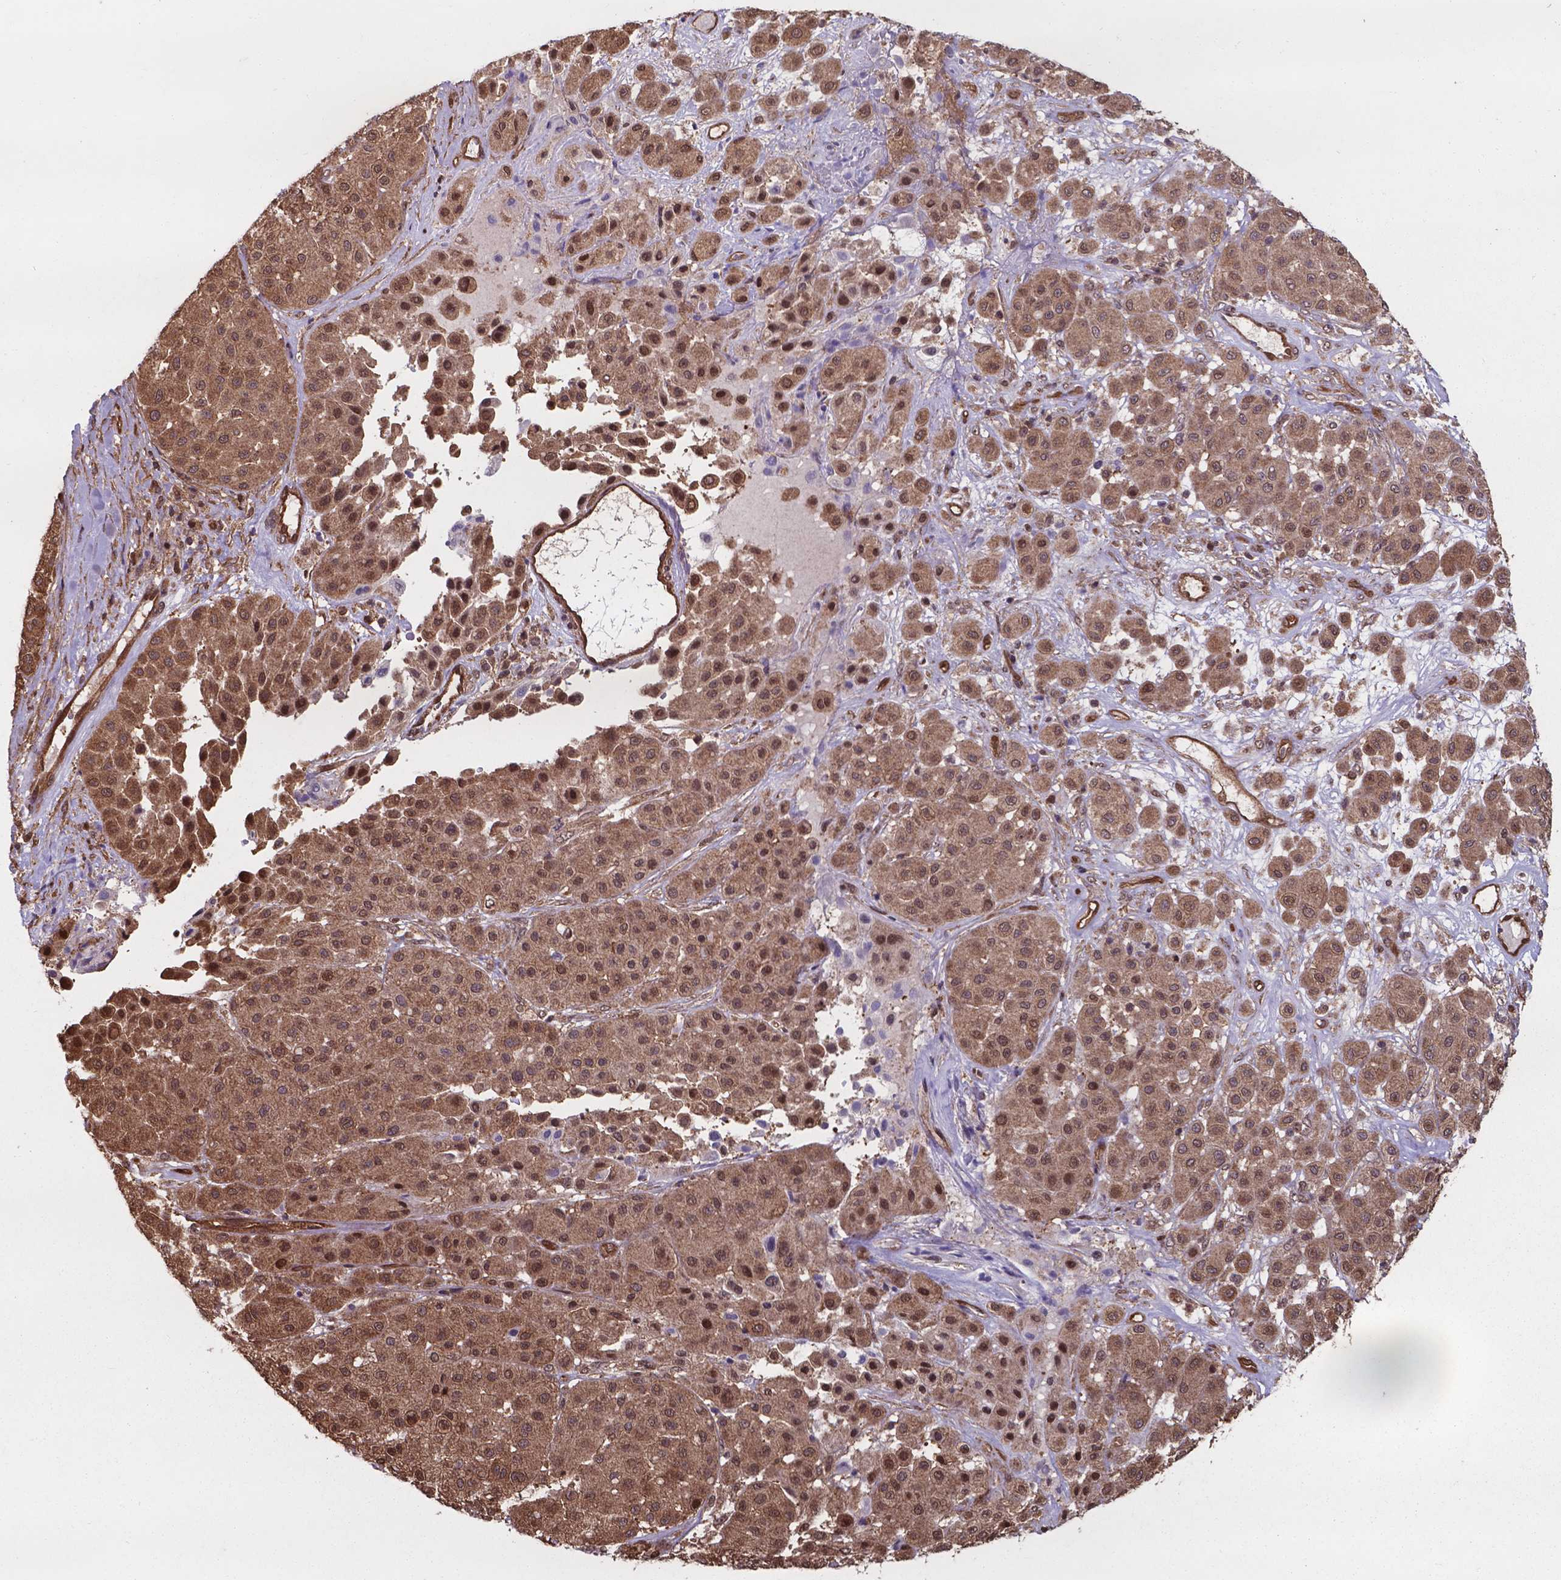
{"staining": {"intensity": "moderate", "quantity": ">75%", "location": "cytoplasmic/membranous,nuclear"}, "tissue": "melanoma", "cell_type": "Tumor cells", "image_type": "cancer", "snomed": [{"axis": "morphology", "description": "Malignant melanoma, Metastatic site"}, {"axis": "topography", "description": "Smooth muscle"}], "caption": "This histopathology image exhibits immunohistochemistry staining of melanoma, with medium moderate cytoplasmic/membranous and nuclear staining in approximately >75% of tumor cells.", "gene": "CHP2", "patient": {"sex": "male", "age": 41}}